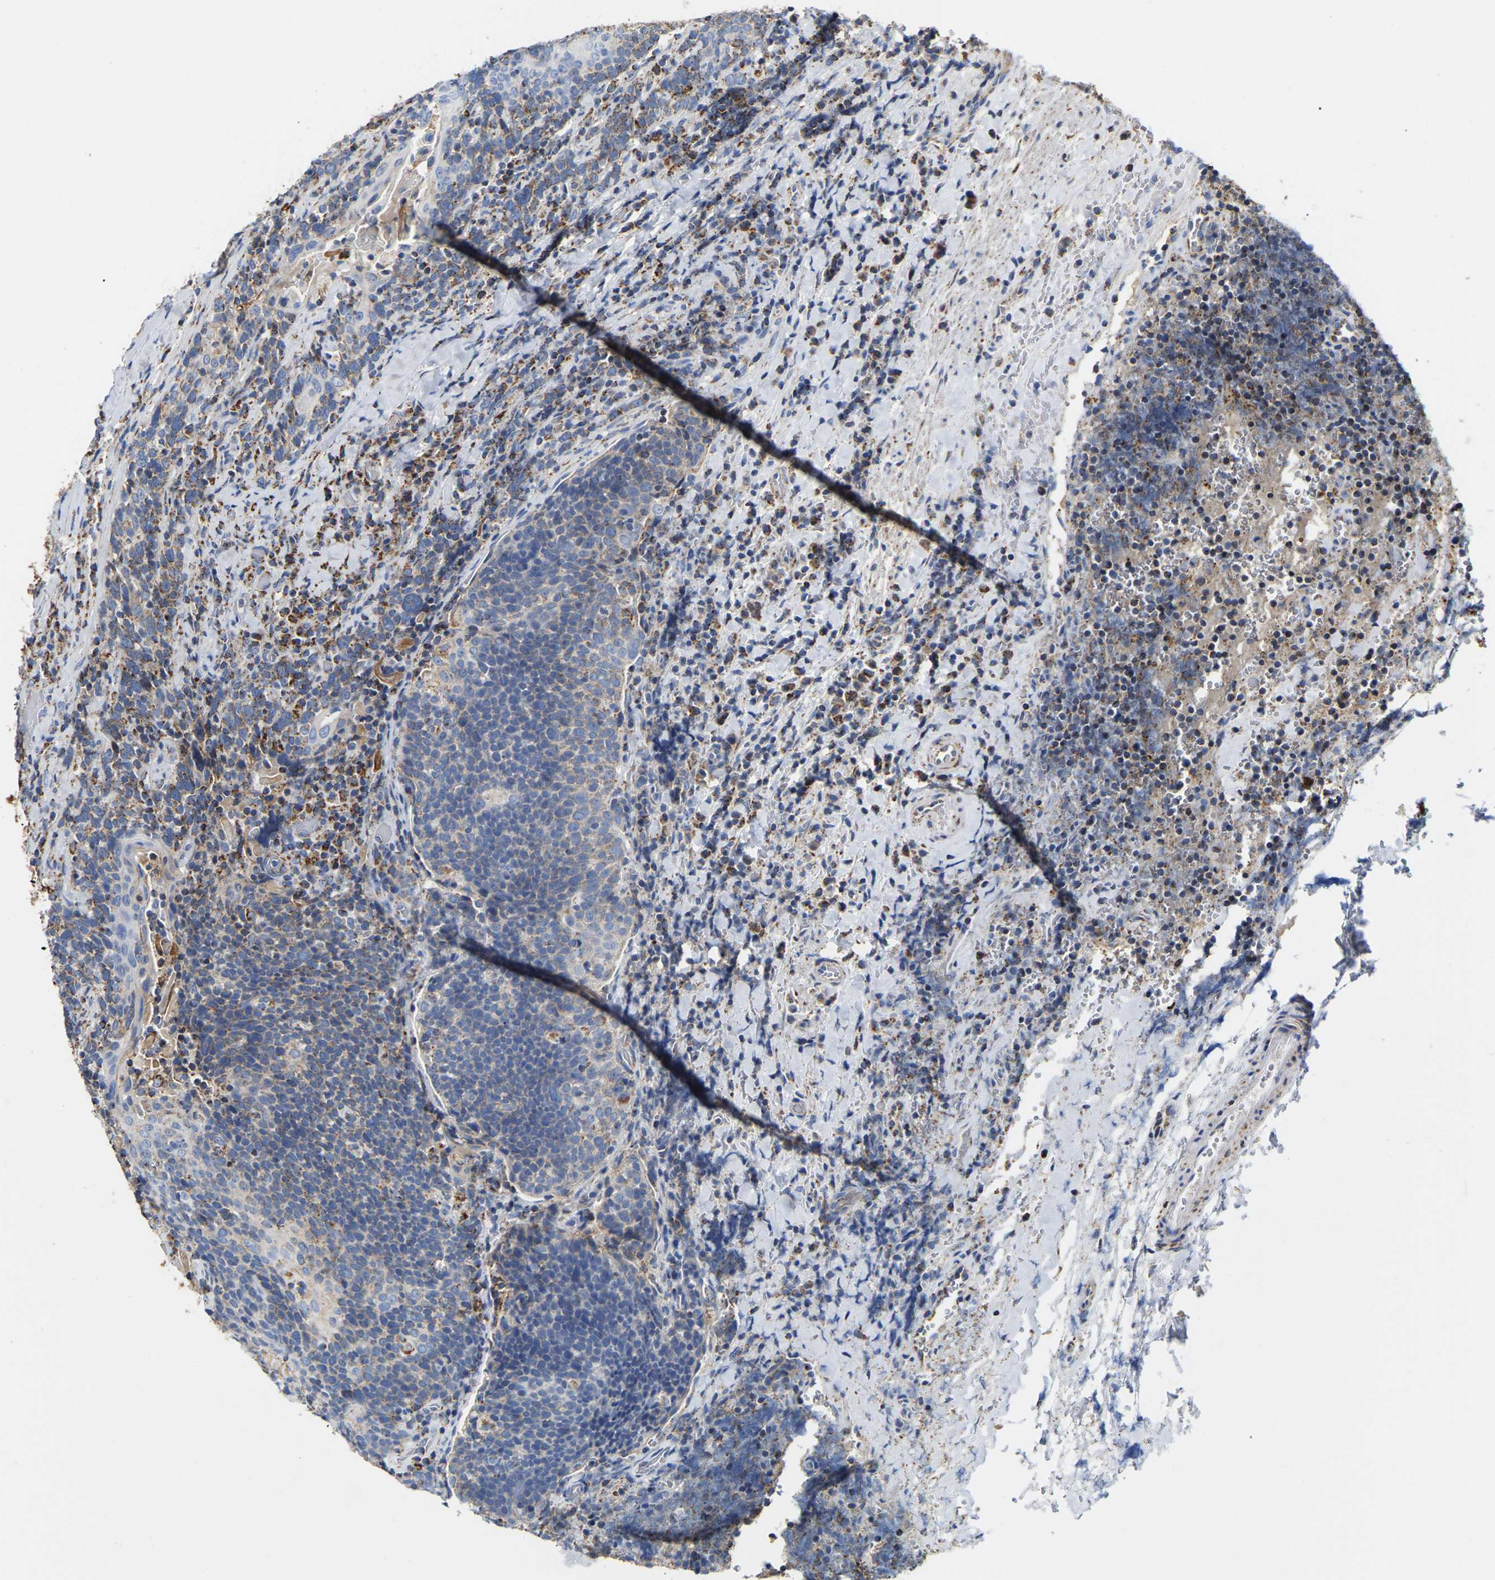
{"staining": {"intensity": "negative", "quantity": "none", "location": "none"}, "tissue": "head and neck cancer", "cell_type": "Tumor cells", "image_type": "cancer", "snomed": [{"axis": "morphology", "description": "Squamous cell carcinoma, NOS"}, {"axis": "morphology", "description": "Squamous cell carcinoma, metastatic, NOS"}, {"axis": "topography", "description": "Lymph node"}, {"axis": "topography", "description": "Head-Neck"}], "caption": "Human metastatic squamous cell carcinoma (head and neck) stained for a protein using immunohistochemistry shows no expression in tumor cells.", "gene": "HIBADH", "patient": {"sex": "male", "age": 62}}